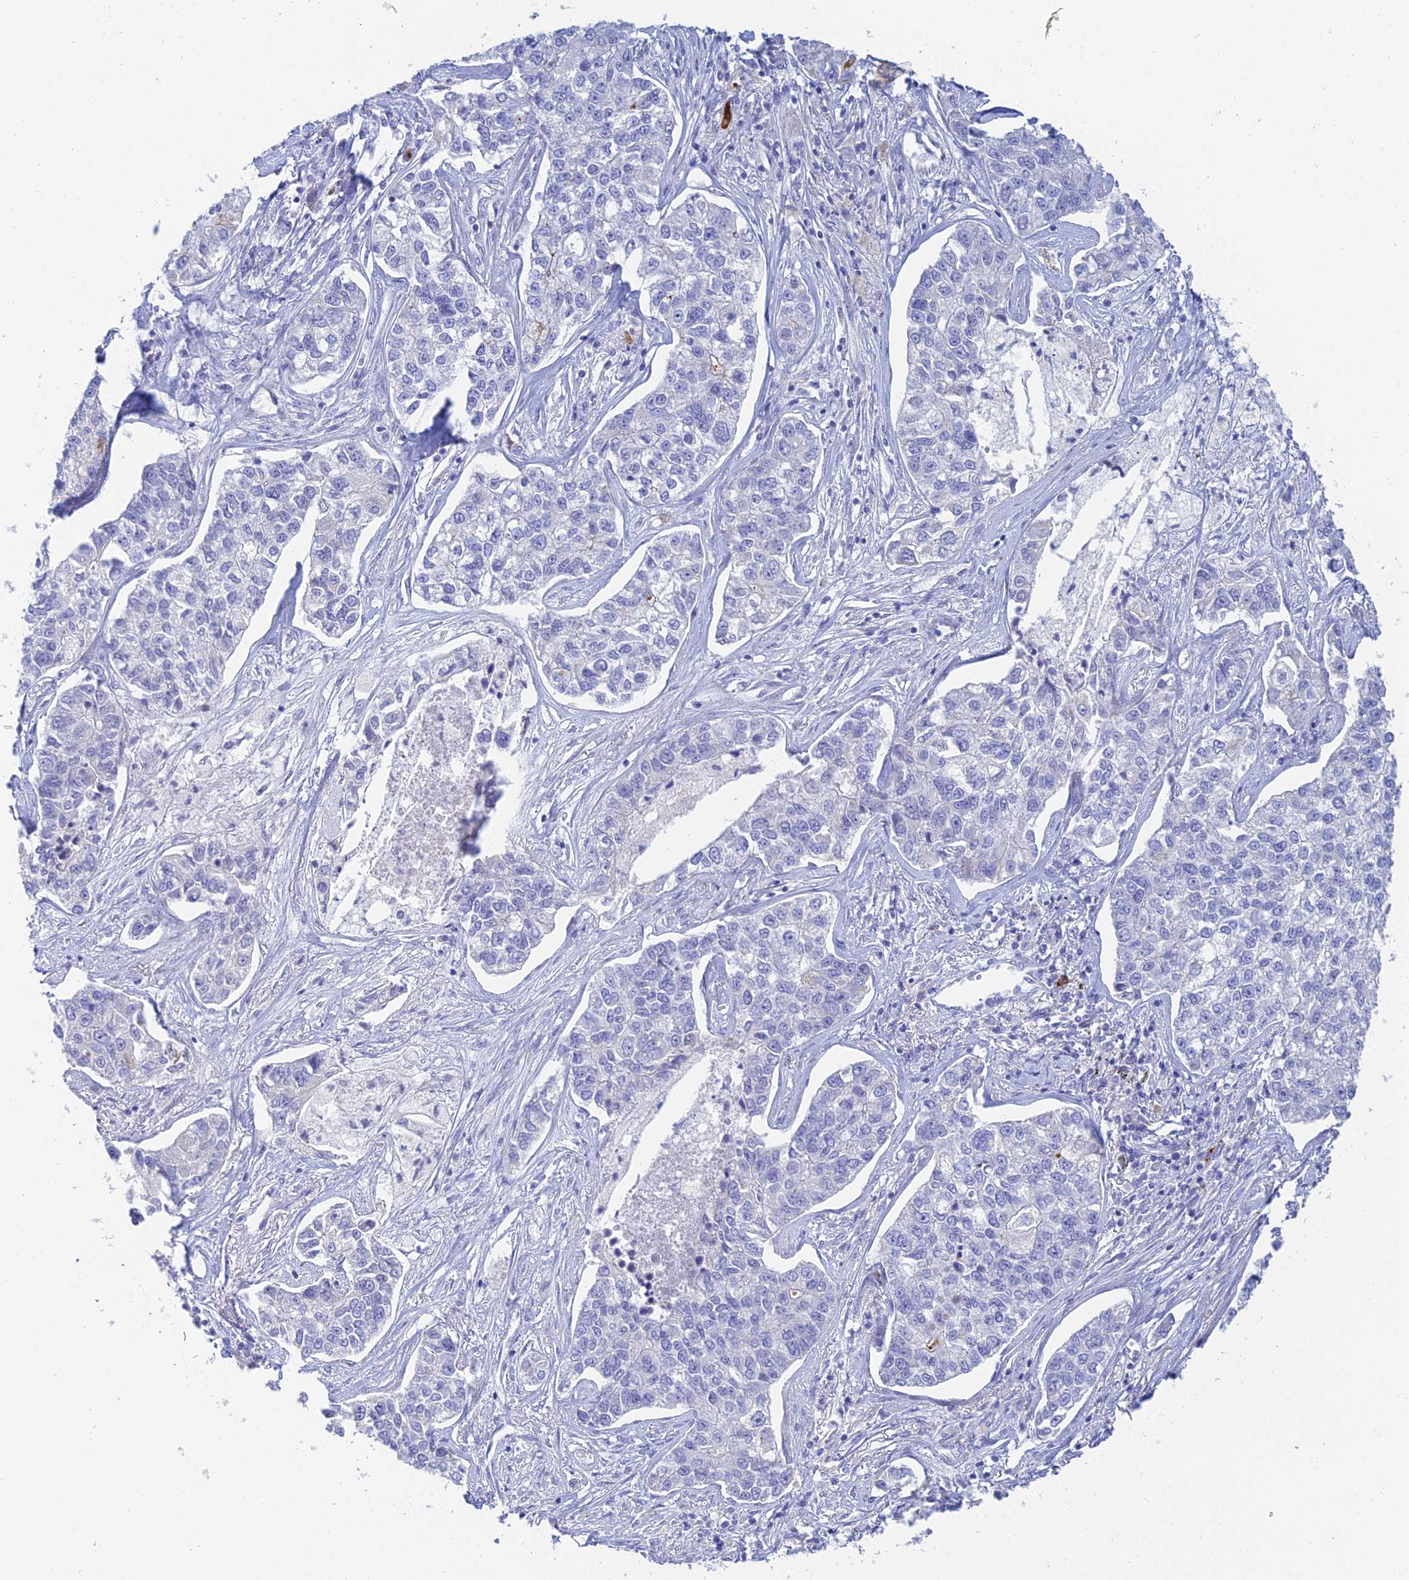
{"staining": {"intensity": "negative", "quantity": "none", "location": "none"}, "tissue": "lung cancer", "cell_type": "Tumor cells", "image_type": "cancer", "snomed": [{"axis": "morphology", "description": "Adenocarcinoma, NOS"}, {"axis": "topography", "description": "Lung"}], "caption": "Micrograph shows no protein staining in tumor cells of lung cancer tissue.", "gene": "CEP152", "patient": {"sex": "male", "age": 49}}